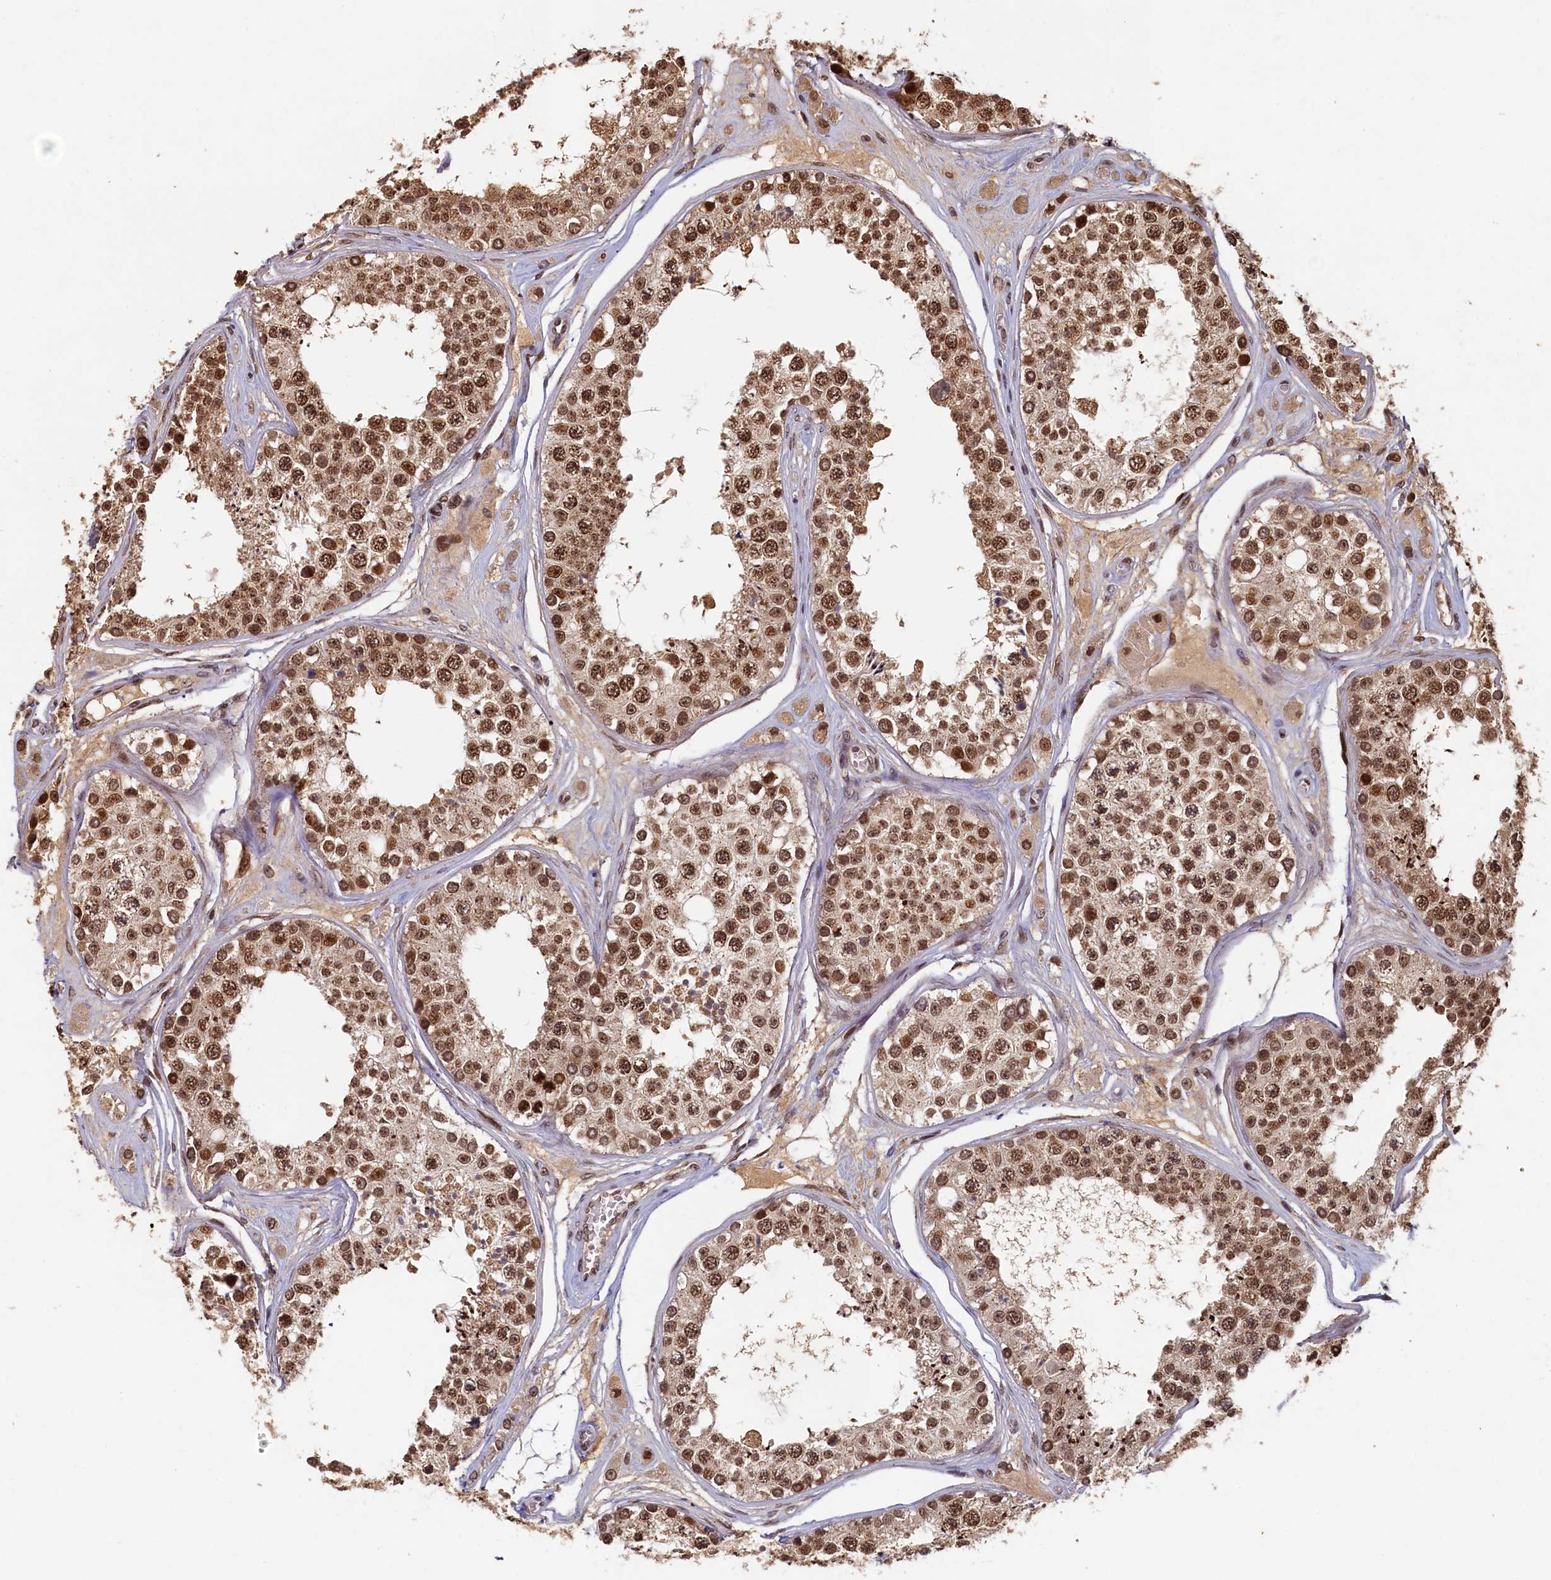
{"staining": {"intensity": "strong", "quantity": ">75%", "location": "cytoplasmic/membranous,nuclear"}, "tissue": "testis", "cell_type": "Cells in seminiferous ducts", "image_type": "normal", "snomed": [{"axis": "morphology", "description": "Normal tissue, NOS"}, {"axis": "topography", "description": "Testis"}], "caption": "Immunohistochemical staining of benign human testis reveals strong cytoplasmic/membranous,nuclear protein staining in approximately >75% of cells in seminiferous ducts. (DAB IHC, brown staining for protein, blue staining for nuclei).", "gene": "CKAP2L", "patient": {"sex": "male", "age": 25}}